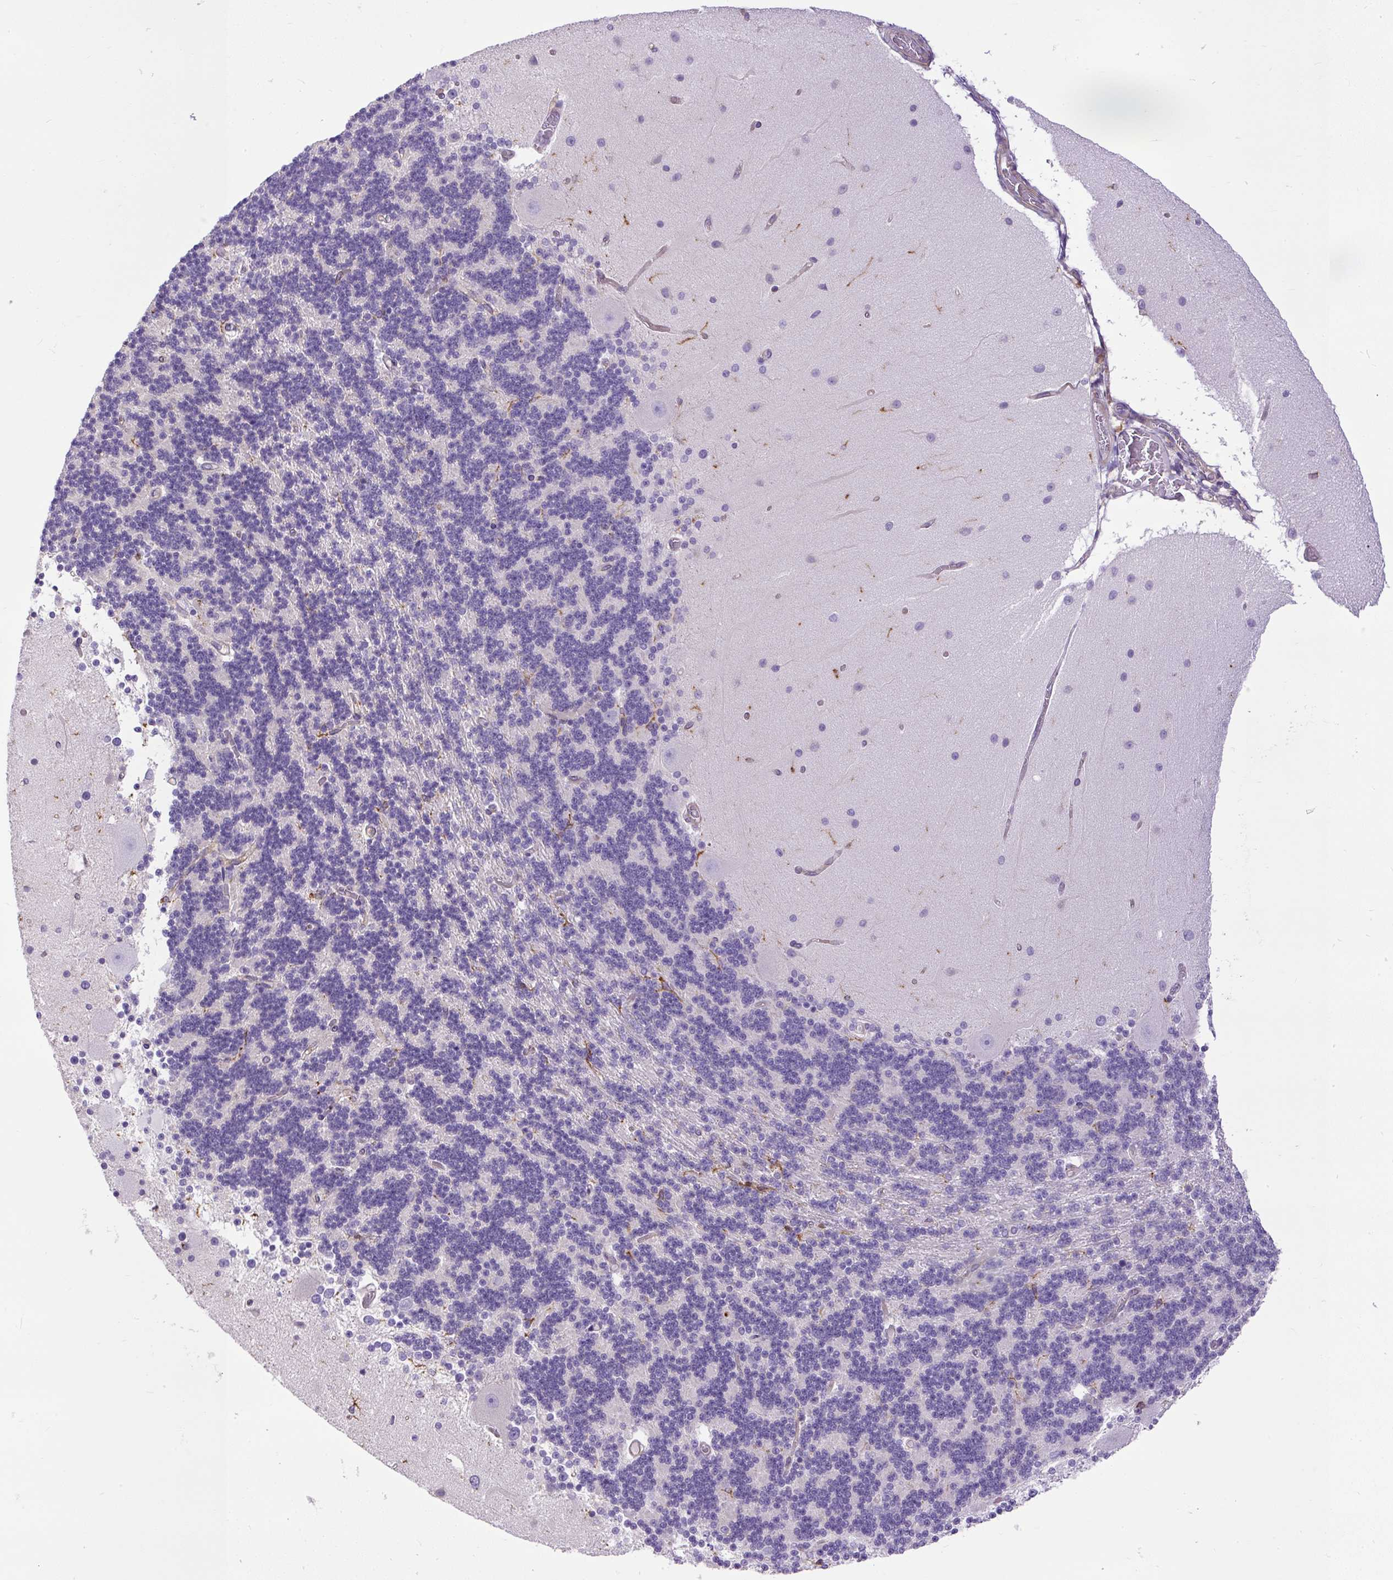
{"staining": {"intensity": "negative", "quantity": "none", "location": "none"}, "tissue": "cerebellum", "cell_type": "Cells in granular layer", "image_type": "normal", "snomed": [{"axis": "morphology", "description": "Normal tissue, NOS"}, {"axis": "topography", "description": "Cerebellum"}], "caption": "The image demonstrates no staining of cells in granular layer in normal cerebellum.", "gene": "MAP1S", "patient": {"sex": "female", "age": 54}}